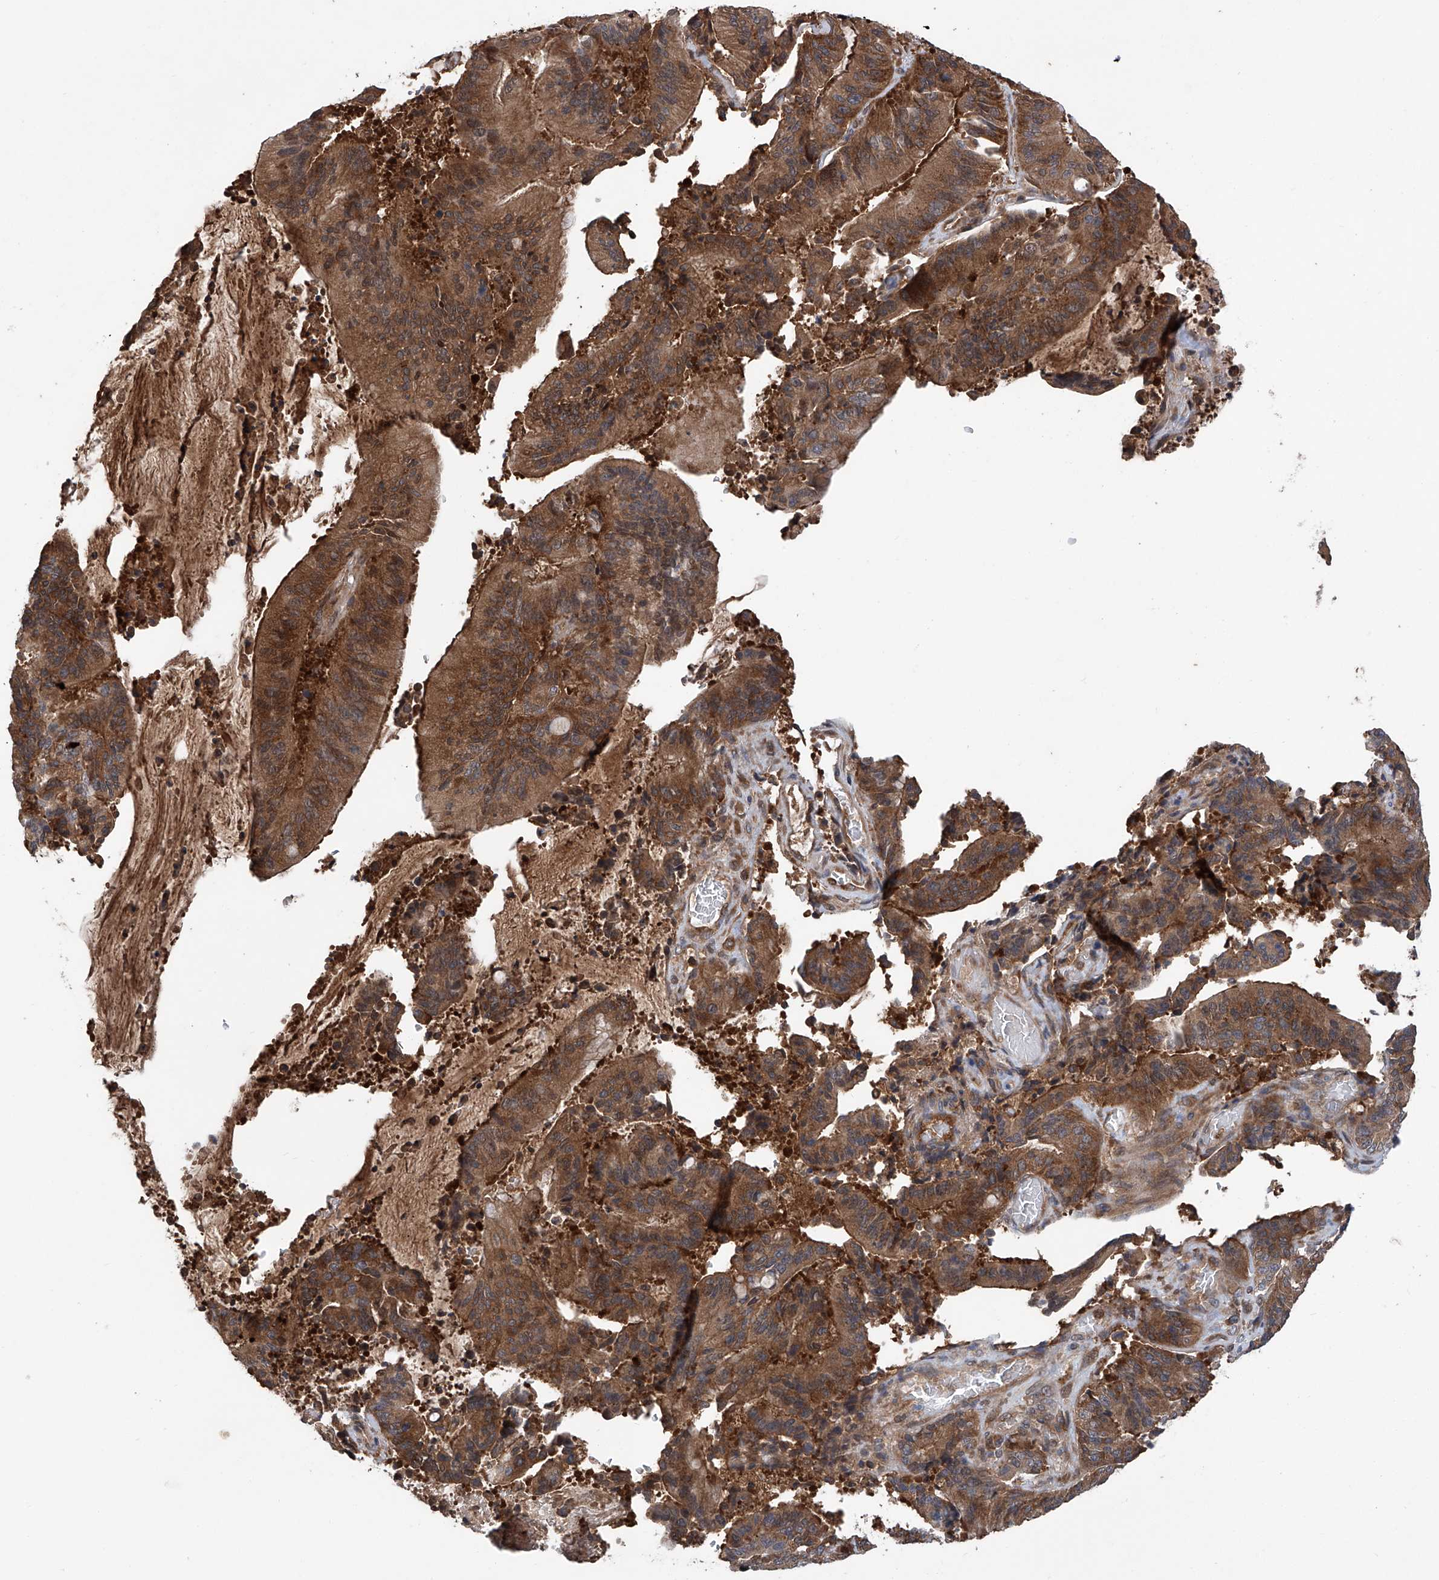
{"staining": {"intensity": "strong", "quantity": ">75%", "location": "cytoplasmic/membranous"}, "tissue": "liver cancer", "cell_type": "Tumor cells", "image_type": "cancer", "snomed": [{"axis": "morphology", "description": "Normal tissue, NOS"}, {"axis": "morphology", "description": "Cholangiocarcinoma"}, {"axis": "topography", "description": "Liver"}, {"axis": "topography", "description": "Peripheral nerve tissue"}], "caption": "High-power microscopy captured an immunohistochemistry (IHC) photomicrograph of liver cancer, revealing strong cytoplasmic/membranous positivity in about >75% of tumor cells.", "gene": "ASCC3", "patient": {"sex": "female", "age": 73}}